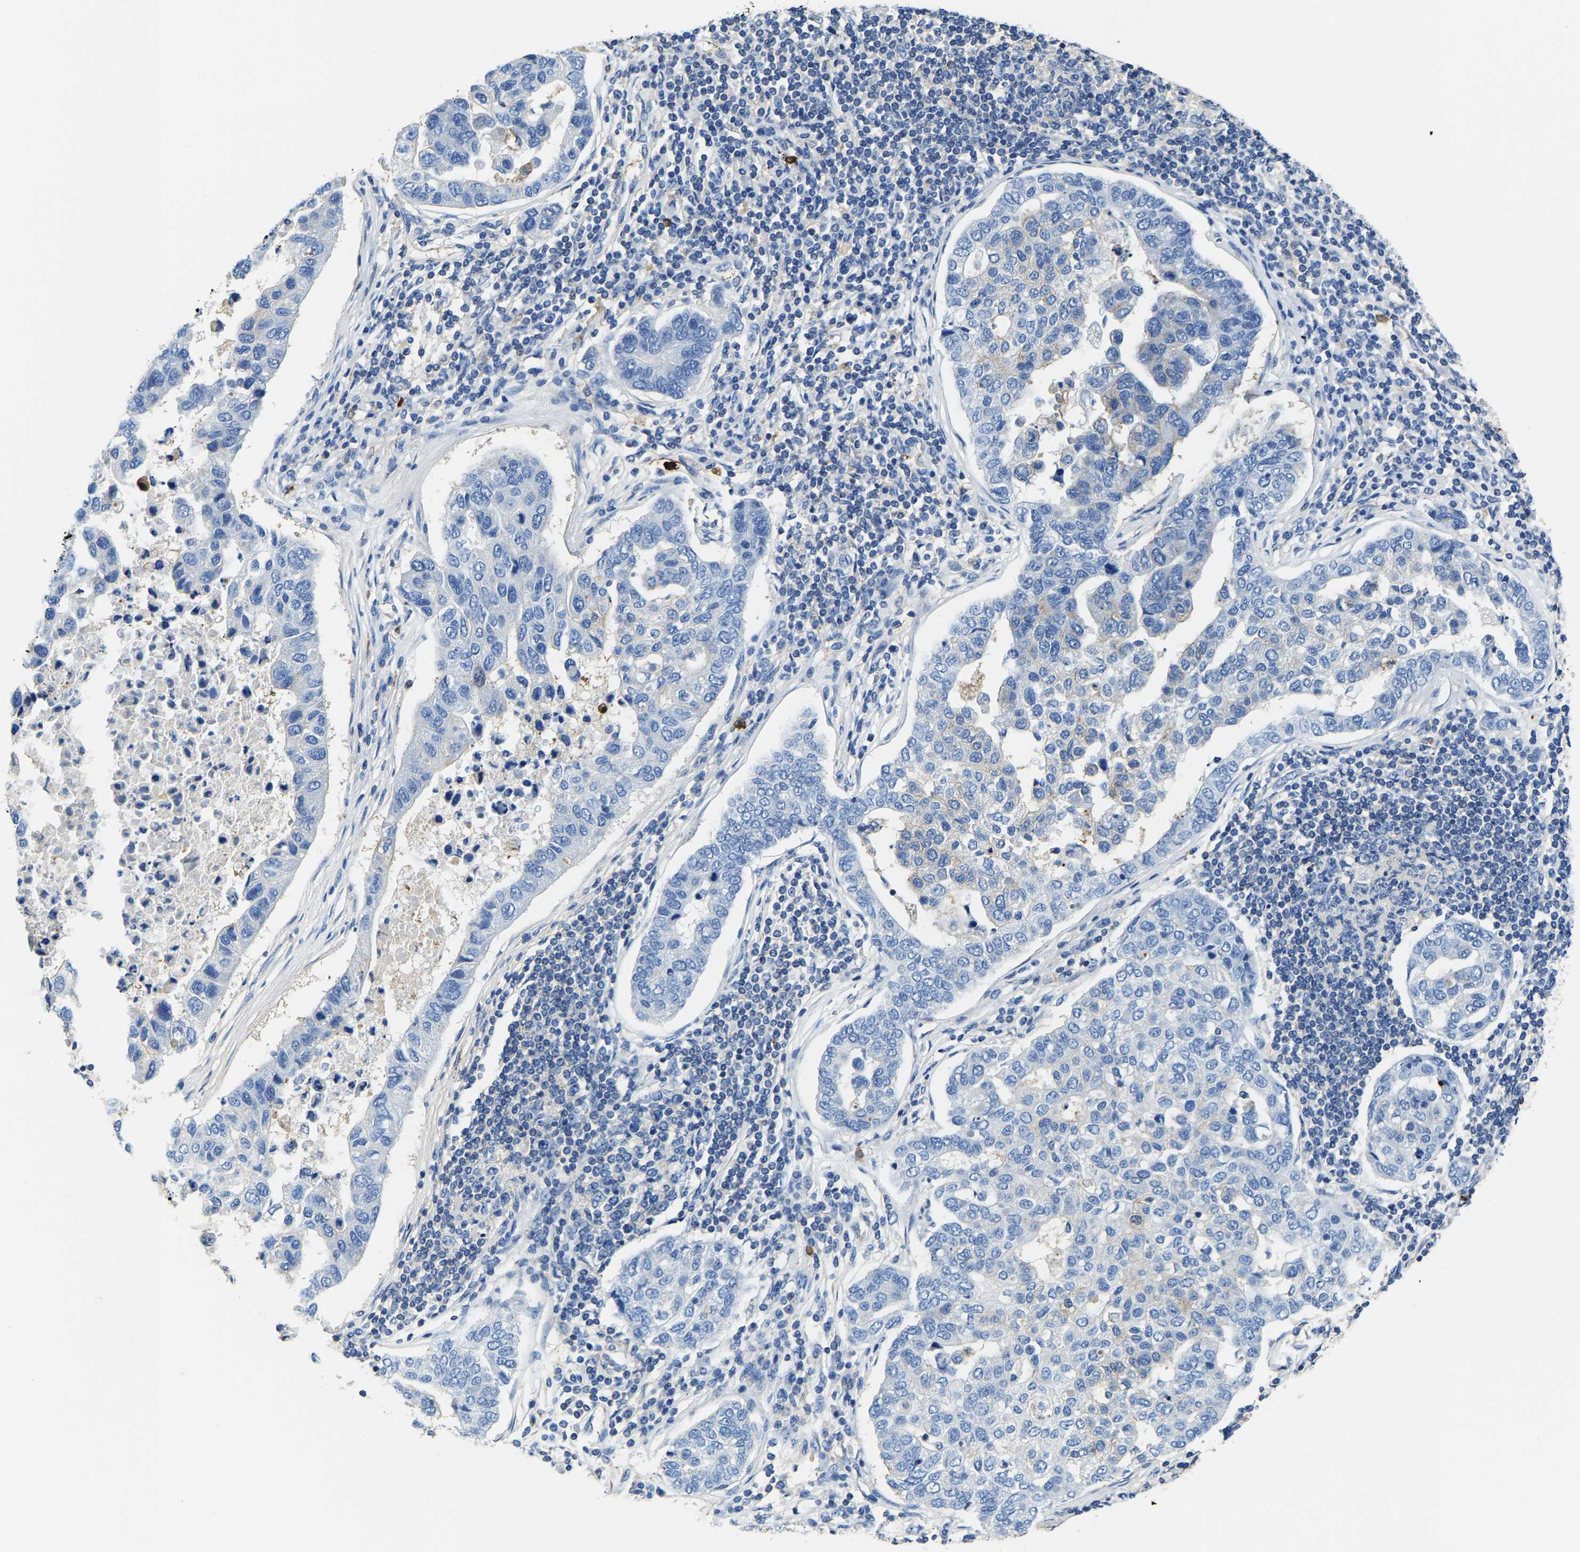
{"staining": {"intensity": "negative", "quantity": "none", "location": "none"}, "tissue": "pancreatic cancer", "cell_type": "Tumor cells", "image_type": "cancer", "snomed": [{"axis": "morphology", "description": "Adenocarcinoma, NOS"}, {"axis": "topography", "description": "Pancreas"}], "caption": "Tumor cells are negative for brown protein staining in pancreatic cancer.", "gene": "TRAF6", "patient": {"sex": "female", "age": 61}}